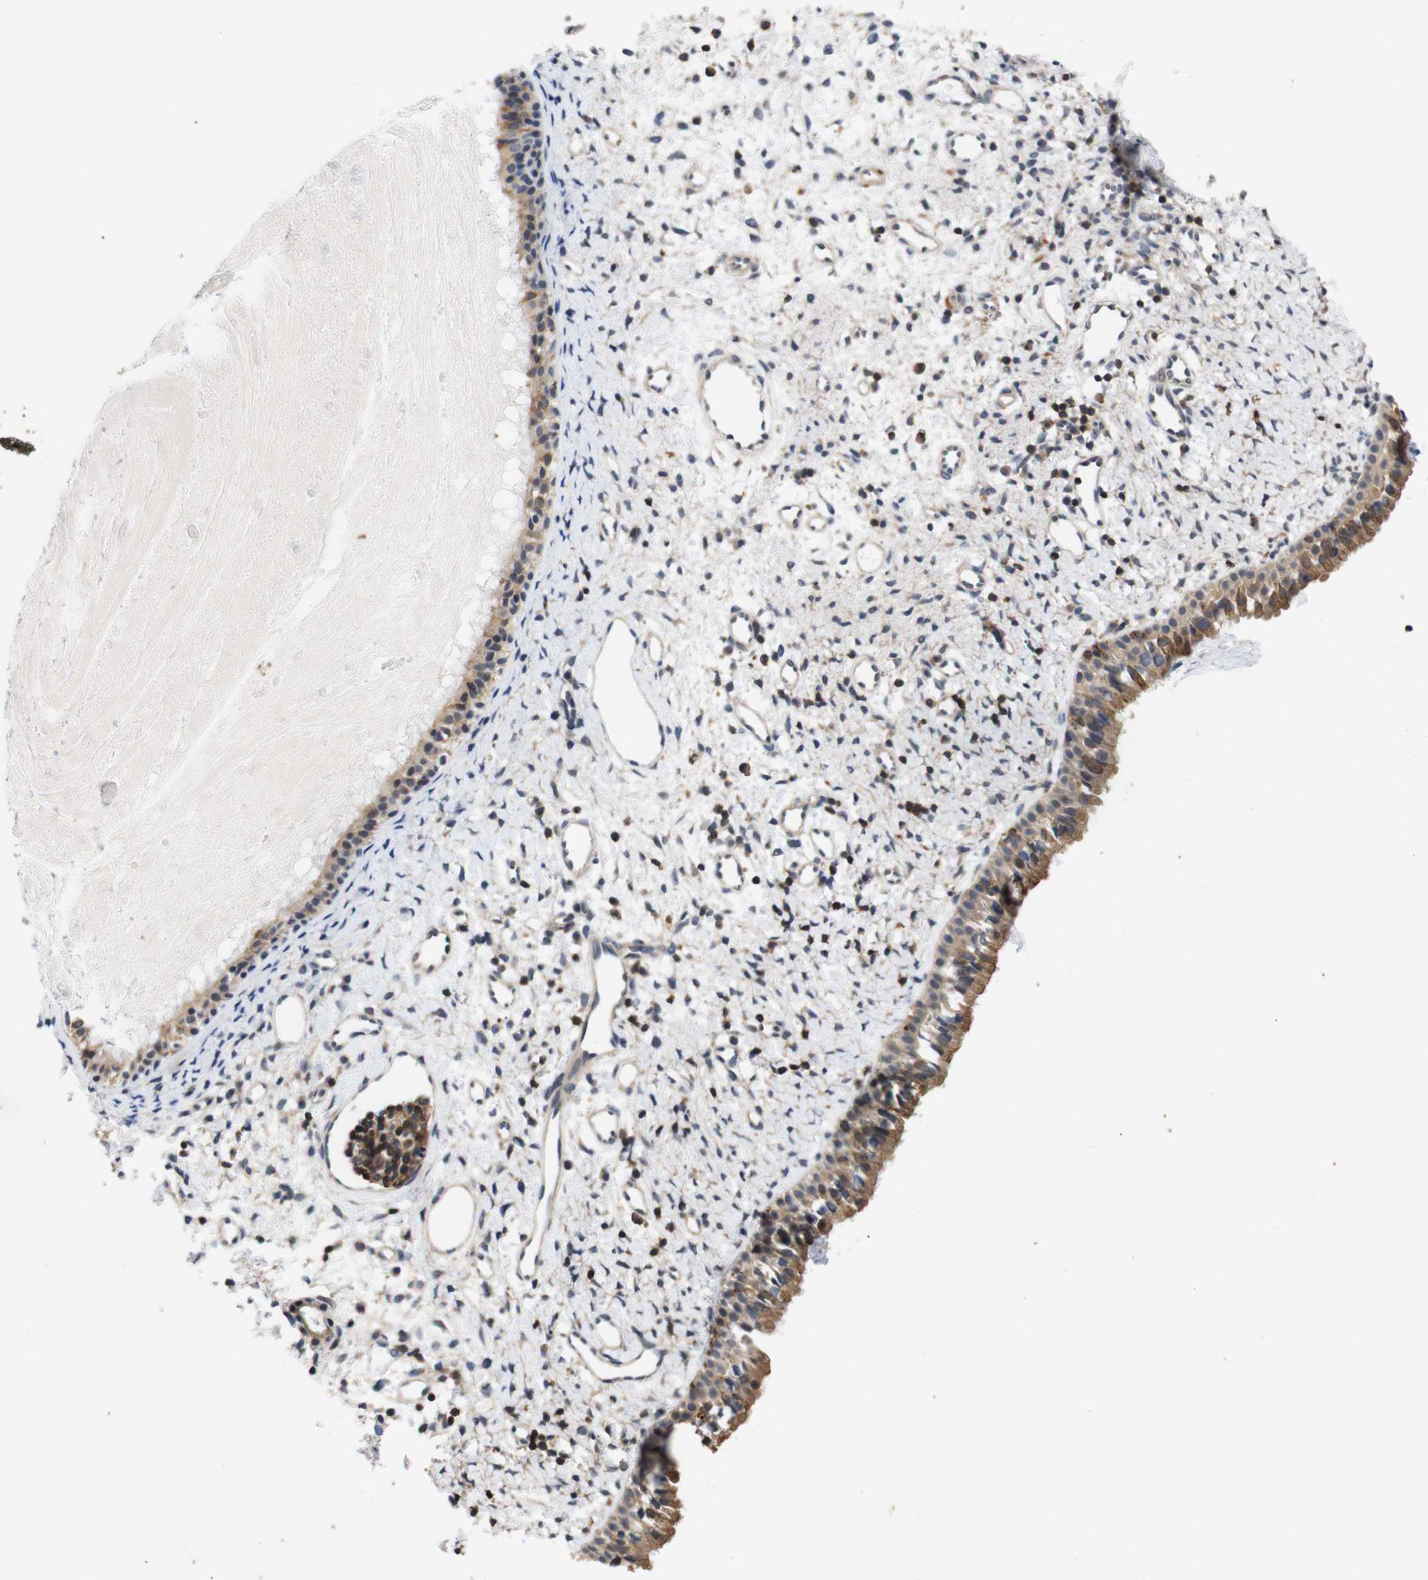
{"staining": {"intensity": "moderate", "quantity": ">75%", "location": "cytoplasmic/membranous"}, "tissue": "nasopharynx", "cell_type": "Respiratory epithelial cells", "image_type": "normal", "snomed": [{"axis": "morphology", "description": "Normal tissue, NOS"}, {"axis": "topography", "description": "Nasopharynx"}], "caption": "Protein positivity by immunohistochemistry displays moderate cytoplasmic/membranous expression in approximately >75% of respiratory epithelial cells in unremarkable nasopharynx.", "gene": "BRWD3", "patient": {"sex": "male", "age": 22}}